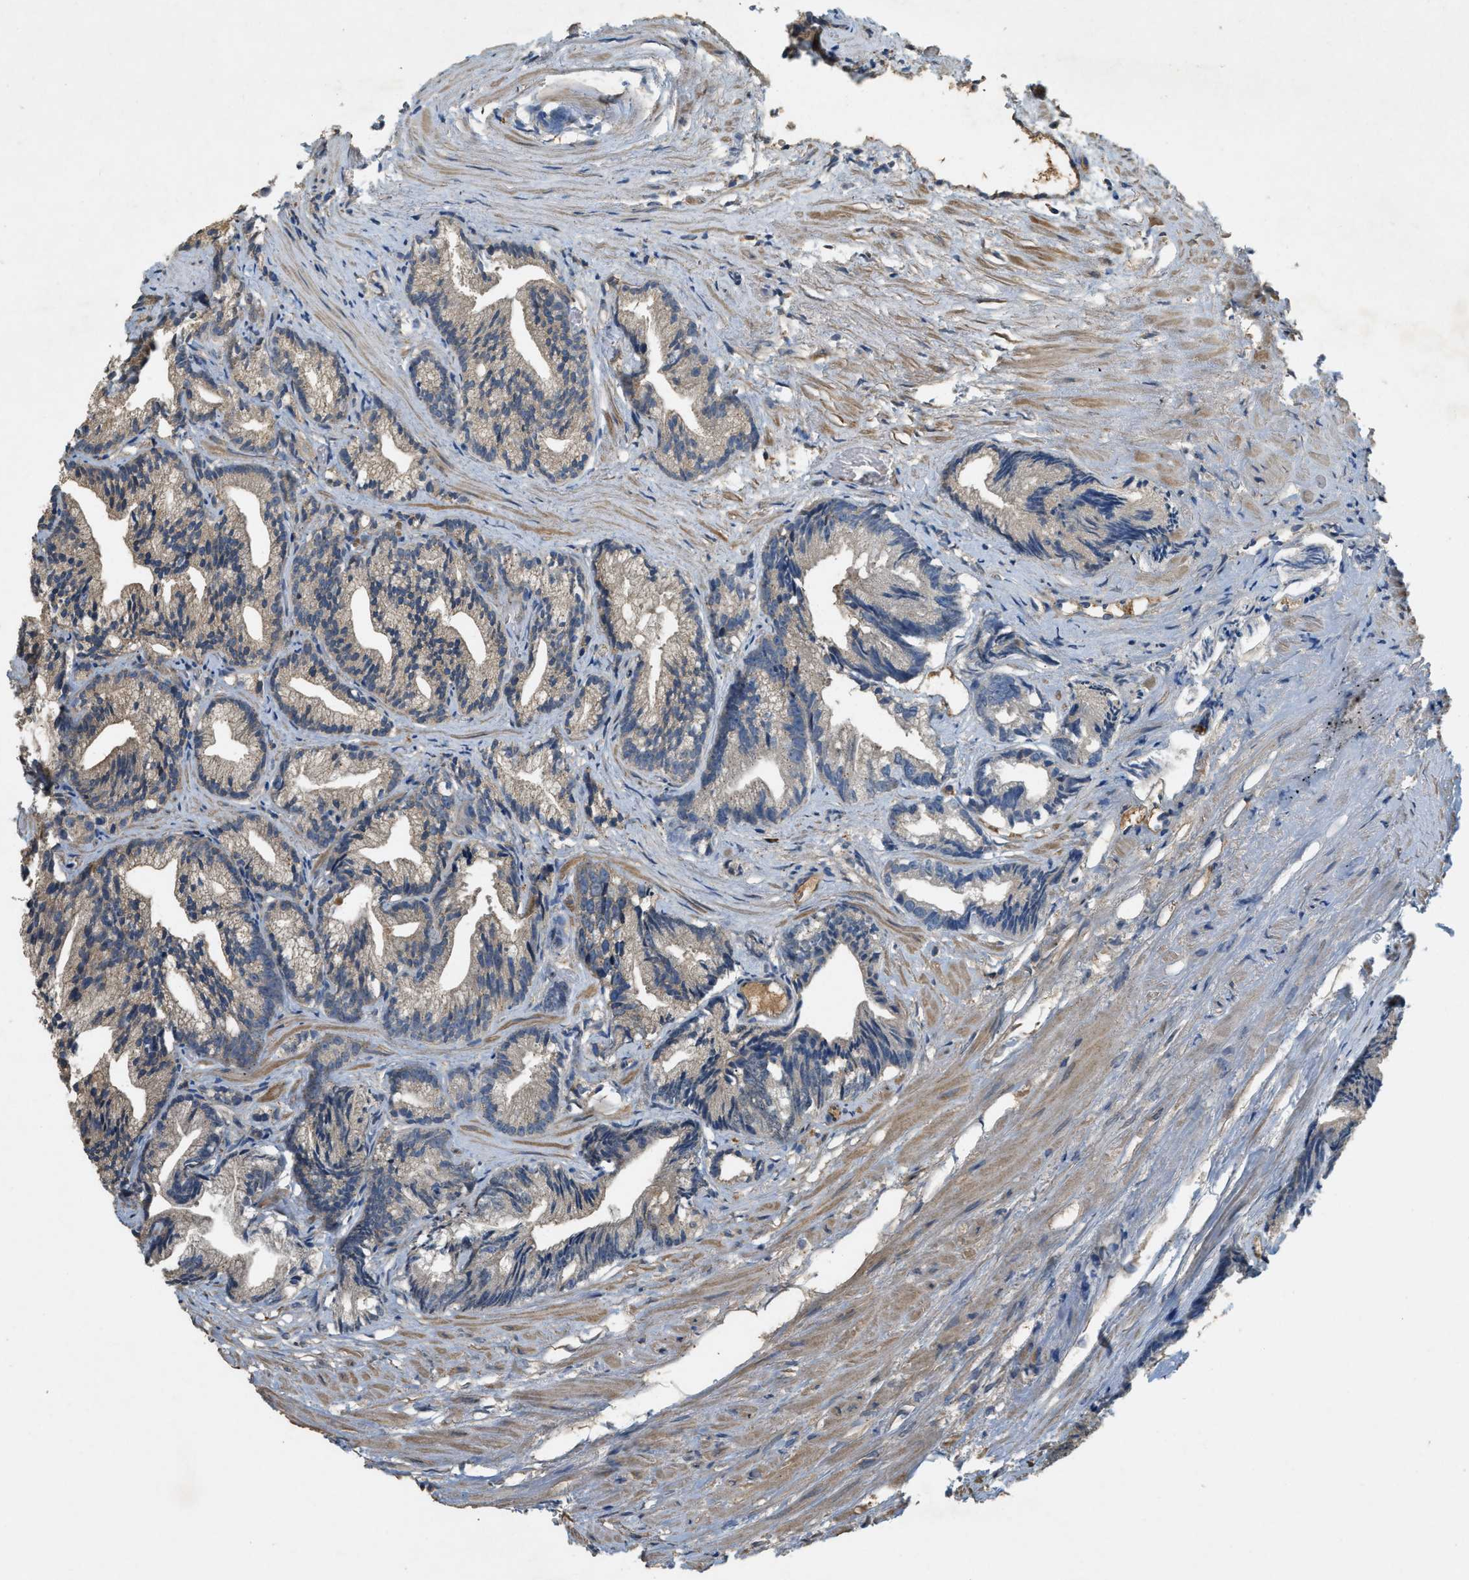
{"staining": {"intensity": "weak", "quantity": ">75%", "location": "cytoplasmic/membranous"}, "tissue": "prostate cancer", "cell_type": "Tumor cells", "image_type": "cancer", "snomed": [{"axis": "morphology", "description": "Adenocarcinoma, Low grade"}, {"axis": "topography", "description": "Prostate"}], "caption": "There is low levels of weak cytoplasmic/membranous expression in tumor cells of prostate cancer (adenocarcinoma (low-grade)), as demonstrated by immunohistochemical staining (brown color).", "gene": "CFLAR", "patient": {"sex": "male", "age": 89}}